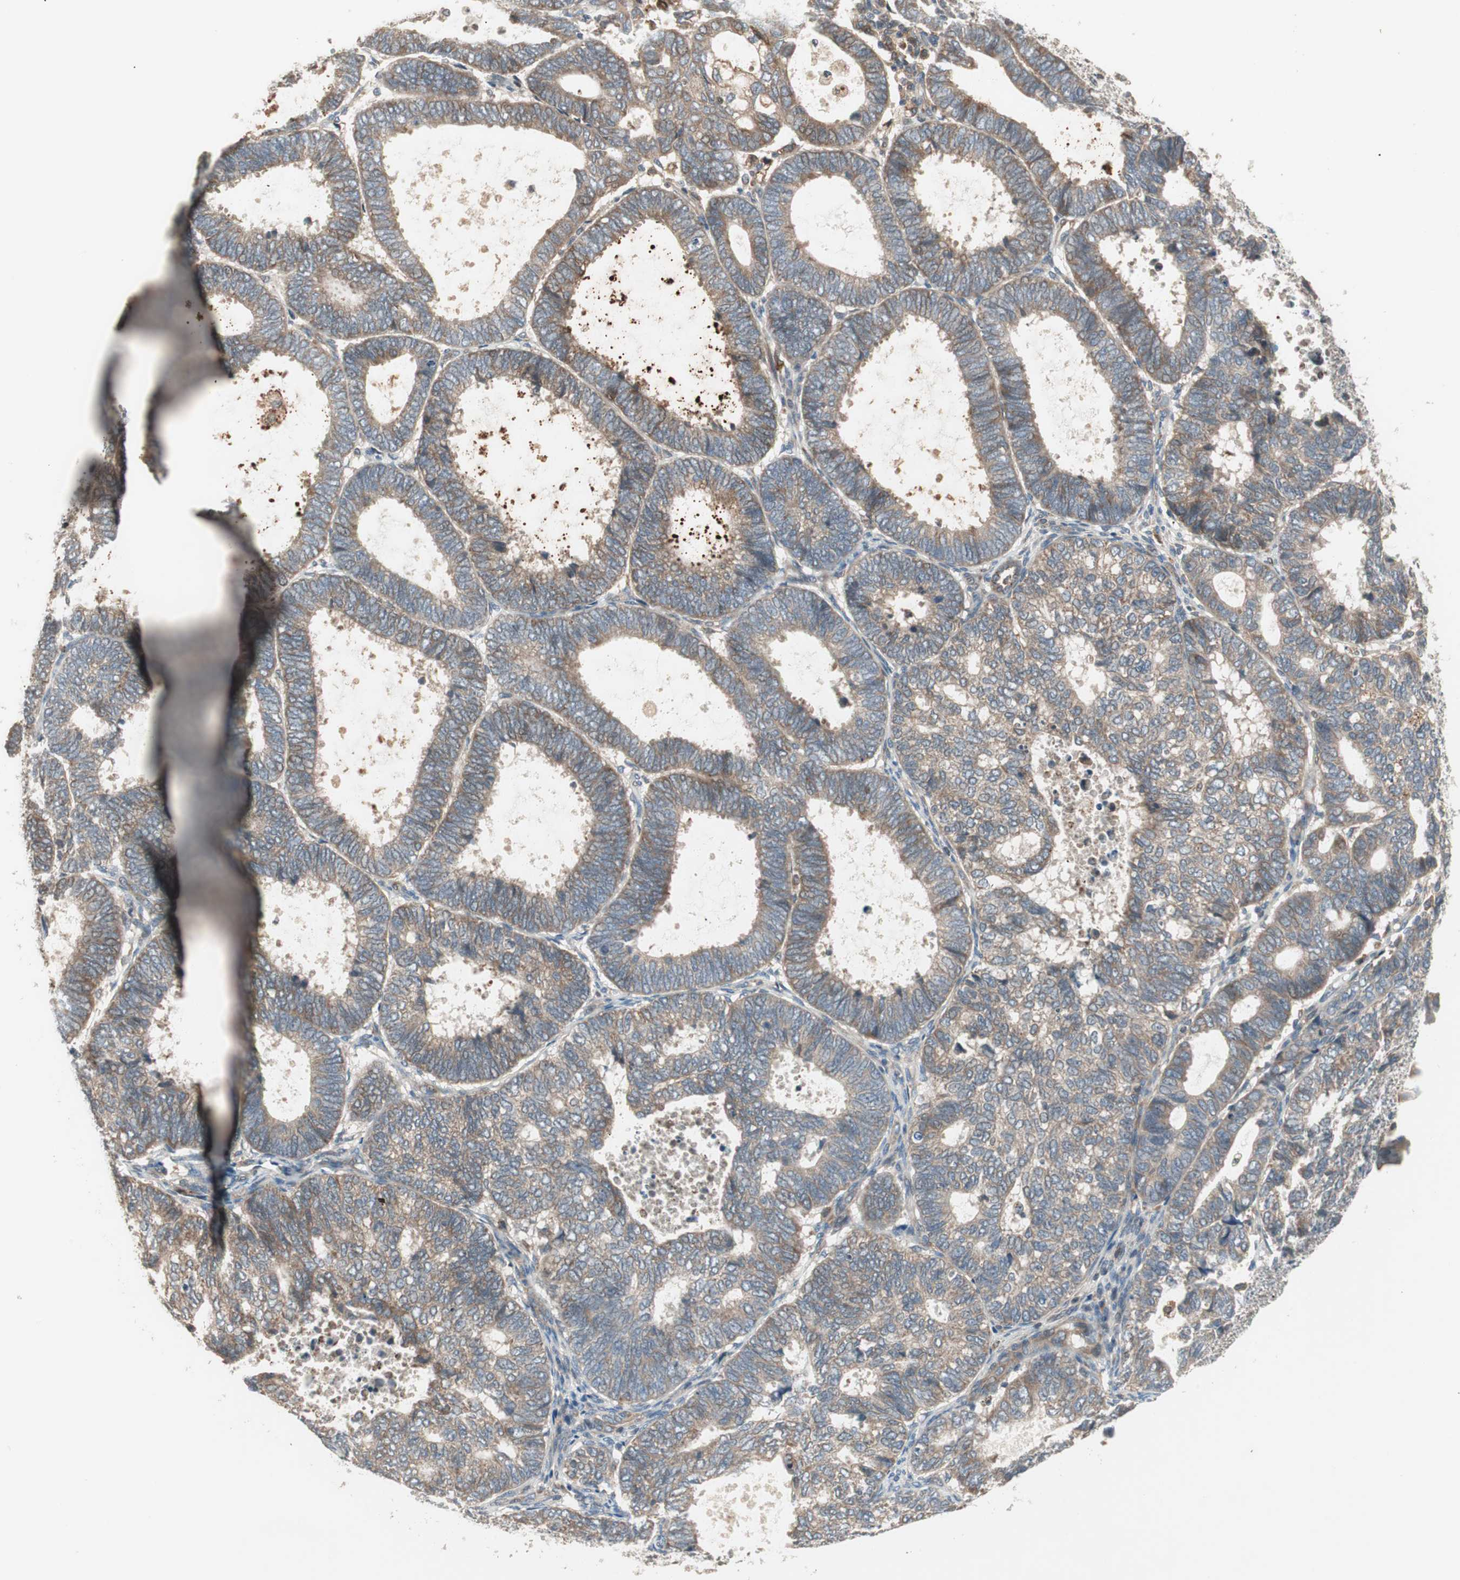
{"staining": {"intensity": "weak", "quantity": ">75%", "location": "cytoplasmic/membranous"}, "tissue": "endometrial cancer", "cell_type": "Tumor cells", "image_type": "cancer", "snomed": [{"axis": "morphology", "description": "Adenocarcinoma, NOS"}, {"axis": "topography", "description": "Uterus"}], "caption": "Immunohistochemistry staining of endometrial adenocarcinoma, which shows low levels of weak cytoplasmic/membranous positivity in approximately >75% of tumor cells indicating weak cytoplasmic/membranous protein staining. The staining was performed using DAB (3,3'-diaminobenzidine) (brown) for protein detection and nuclei were counterstained in hematoxylin (blue).", "gene": "SFRP1", "patient": {"sex": "female", "age": 60}}